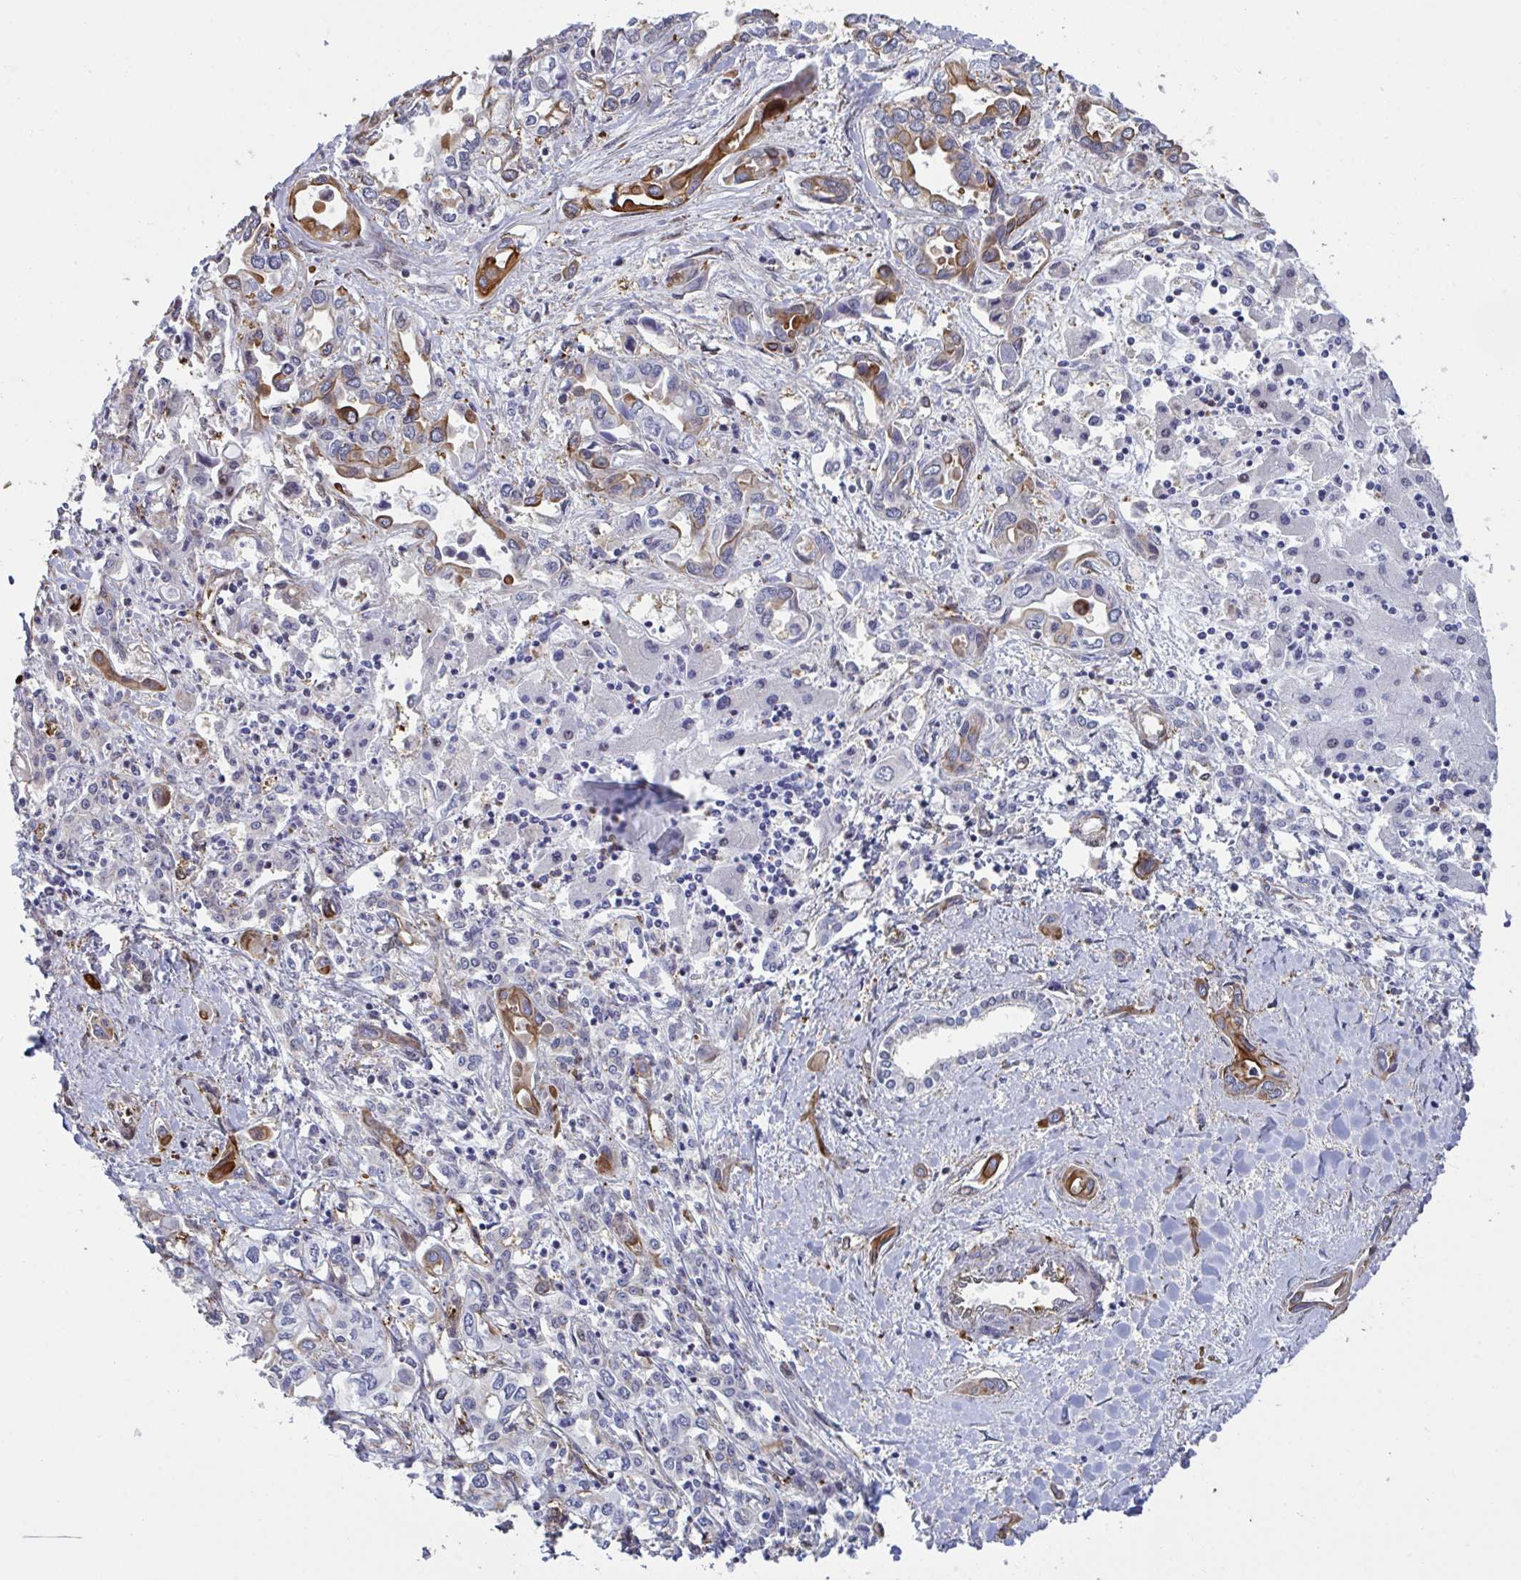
{"staining": {"intensity": "moderate", "quantity": "<25%", "location": "cytoplasmic/membranous"}, "tissue": "liver cancer", "cell_type": "Tumor cells", "image_type": "cancer", "snomed": [{"axis": "morphology", "description": "Cholangiocarcinoma"}, {"axis": "topography", "description": "Liver"}], "caption": "Liver cholangiocarcinoma was stained to show a protein in brown. There is low levels of moderate cytoplasmic/membranous expression in about <25% of tumor cells. (brown staining indicates protein expression, while blue staining denotes nuclei).", "gene": "PELI2", "patient": {"sex": "female", "age": 64}}